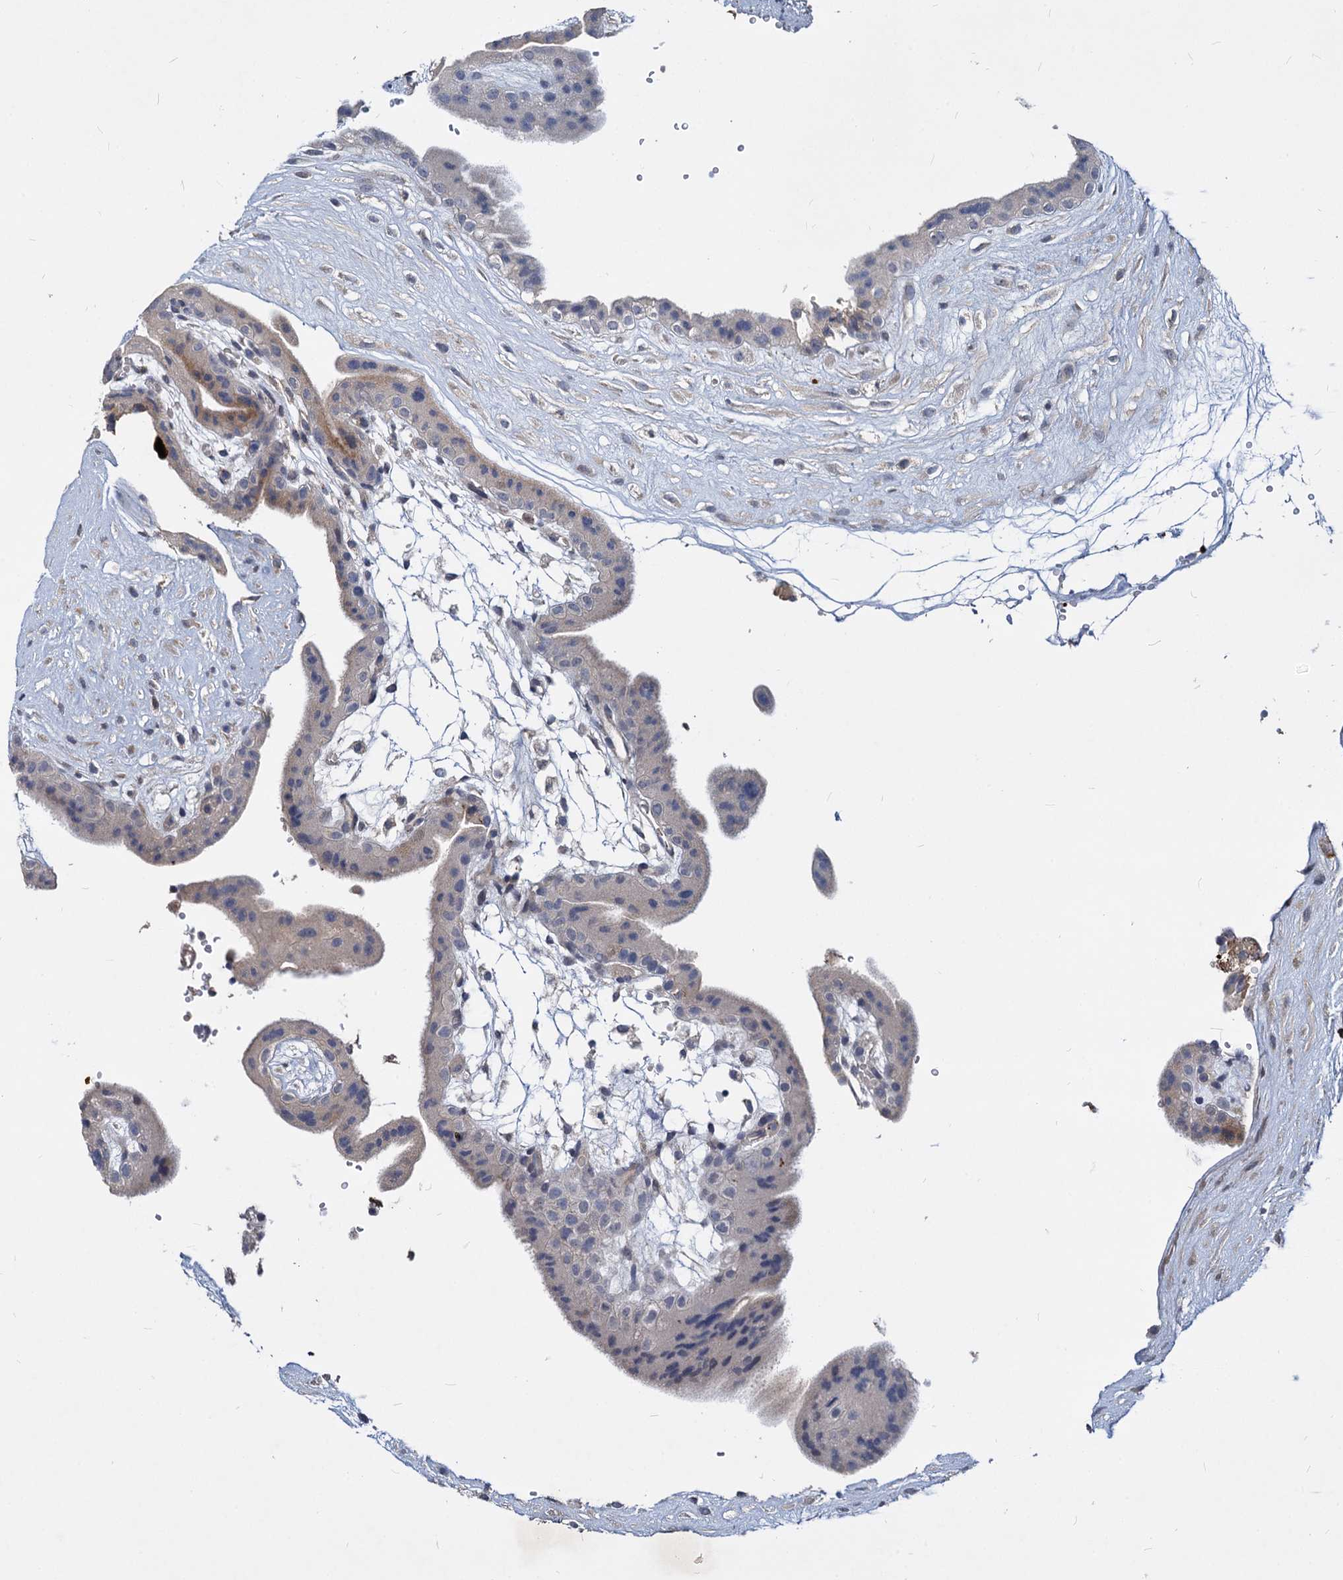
{"staining": {"intensity": "negative", "quantity": "none", "location": "none"}, "tissue": "placenta", "cell_type": "Trophoblastic cells", "image_type": "normal", "snomed": [{"axis": "morphology", "description": "Normal tissue, NOS"}, {"axis": "topography", "description": "Placenta"}], "caption": "IHC image of benign placenta: placenta stained with DAB reveals no significant protein expression in trophoblastic cells. (DAB immunohistochemistry (IHC) with hematoxylin counter stain).", "gene": "C11orf86", "patient": {"sex": "female", "age": 18}}